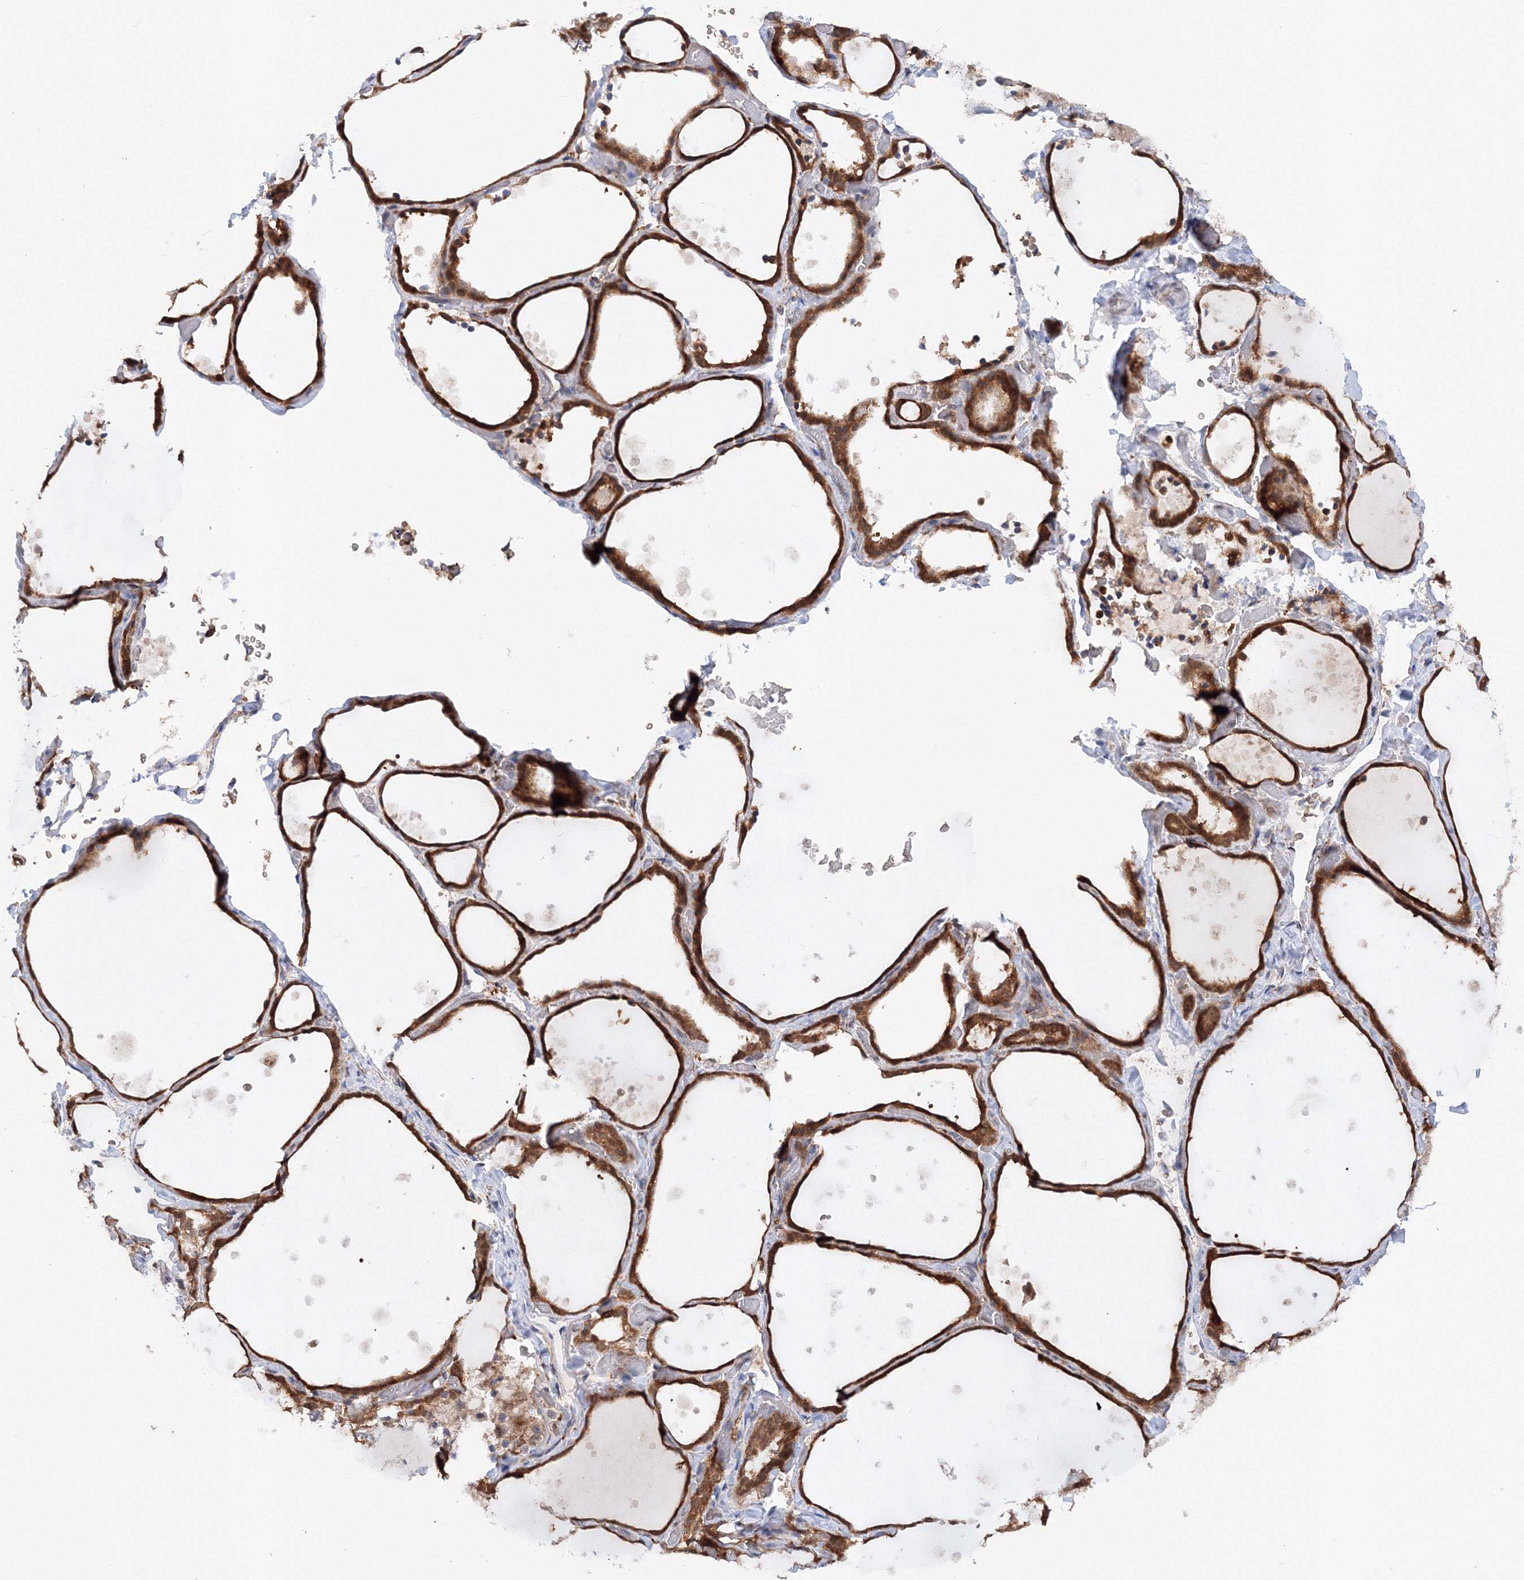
{"staining": {"intensity": "strong", "quantity": ">75%", "location": "cytoplasmic/membranous,nuclear"}, "tissue": "thyroid gland", "cell_type": "Glandular cells", "image_type": "normal", "snomed": [{"axis": "morphology", "description": "Normal tissue, NOS"}, {"axis": "topography", "description": "Thyroid gland"}], "caption": "Protein staining shows strong cytoplasmic/membranous,nuclear expression in approximately >75% of glandular cells in benign thyroid gland.", "gene": "DIS3L2", "patient": {"sex": "female", "age": 44}}